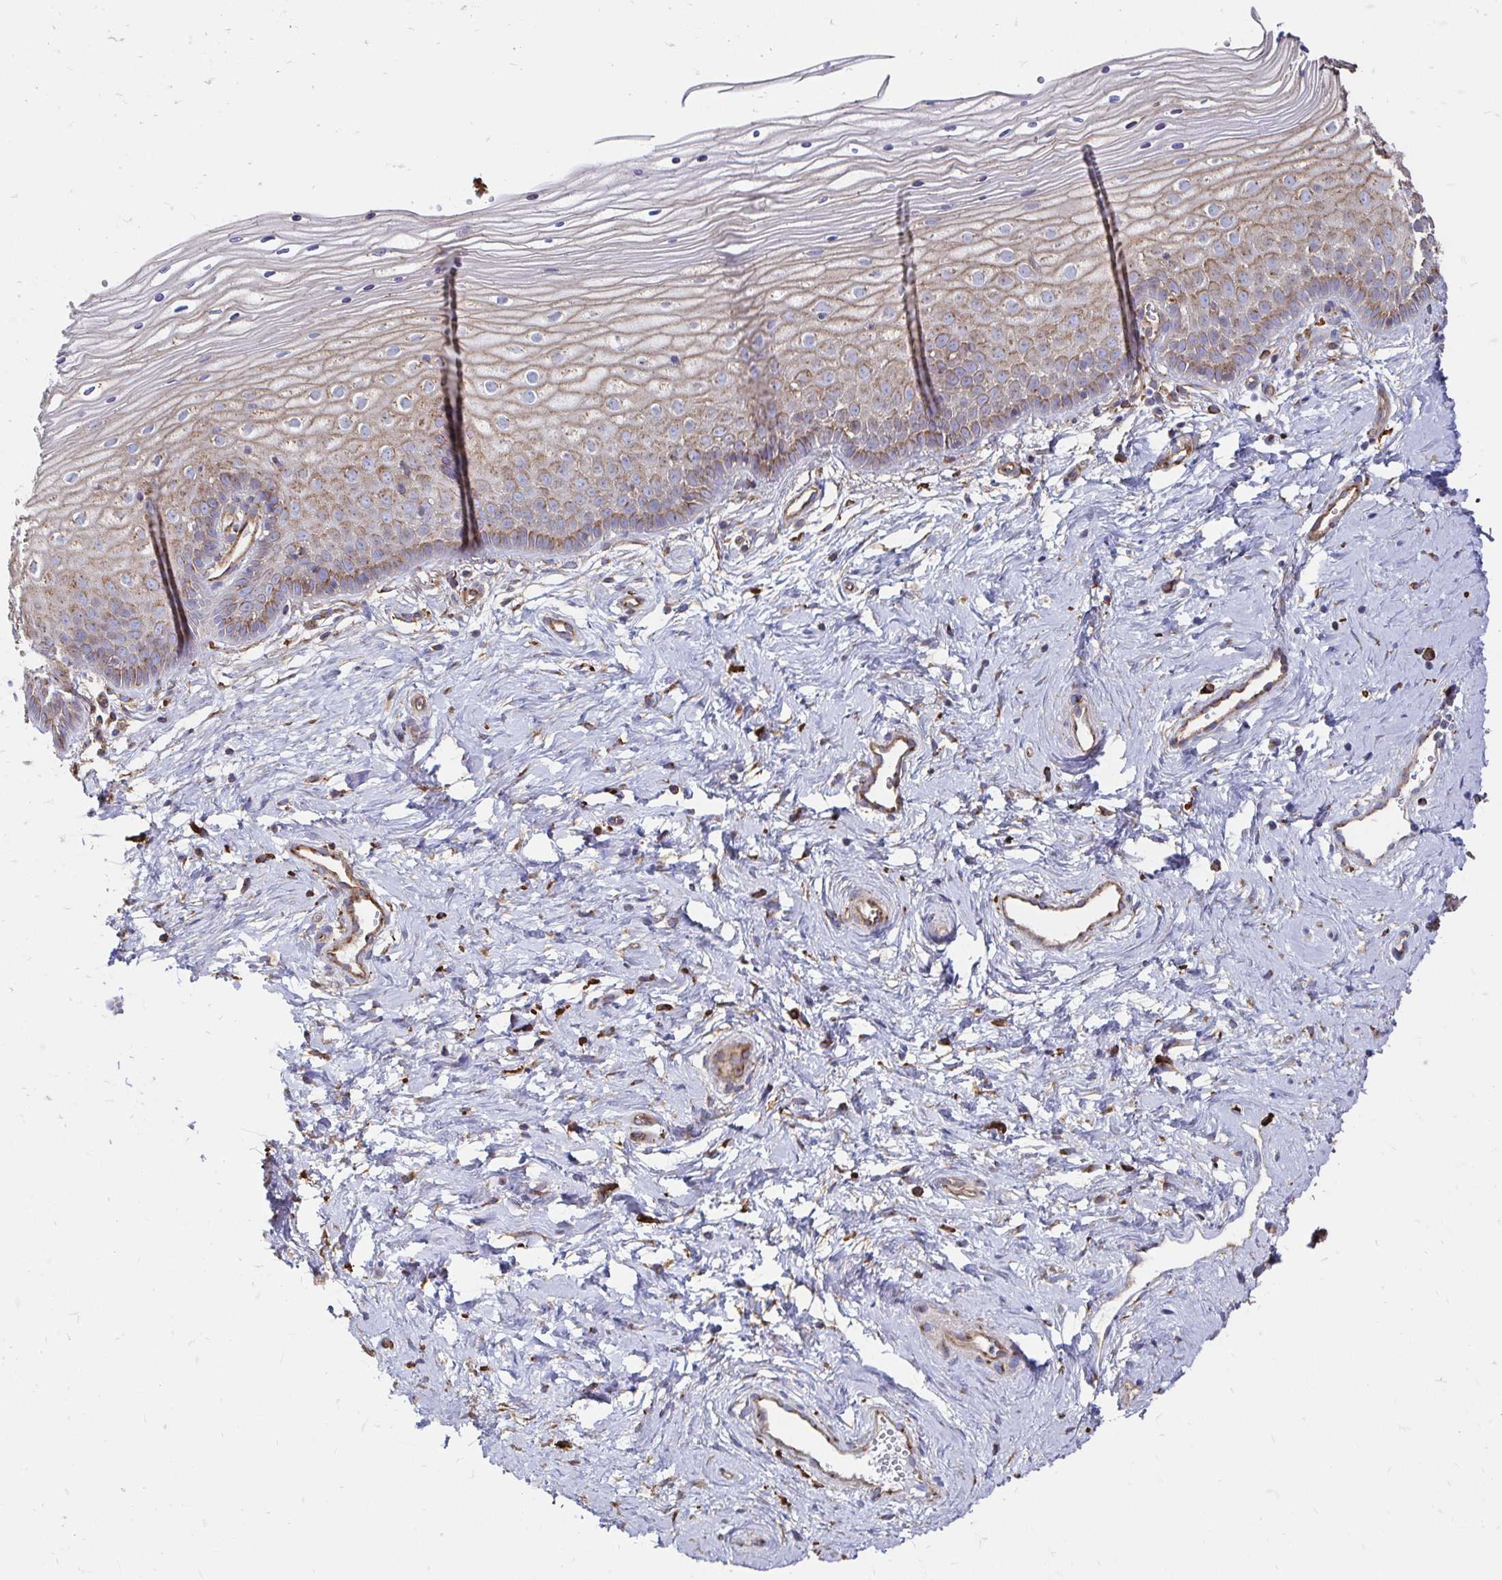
{"staining": {"intensity": "moderate", "quantity": "25%-75%", "location": "cytoplasmic/membranous"}, "tissue": "vagina", "cell_type": "Squamous epithelial cells", "image_type": "normal", "snomed": [{"axis": "morphology", "description": "Normal tissue, NOS"}, {"axis": "topography", "description": "Vagina"}], "caption": "Immunohistochemical staining of normal vagina exhibits medium levels of moderate cytoplasmic/membranous positivity in about 25%-75% of squamous epithelial cells.", "gene": "CLTC", "patient": {"sex": "female", "age": 38}}